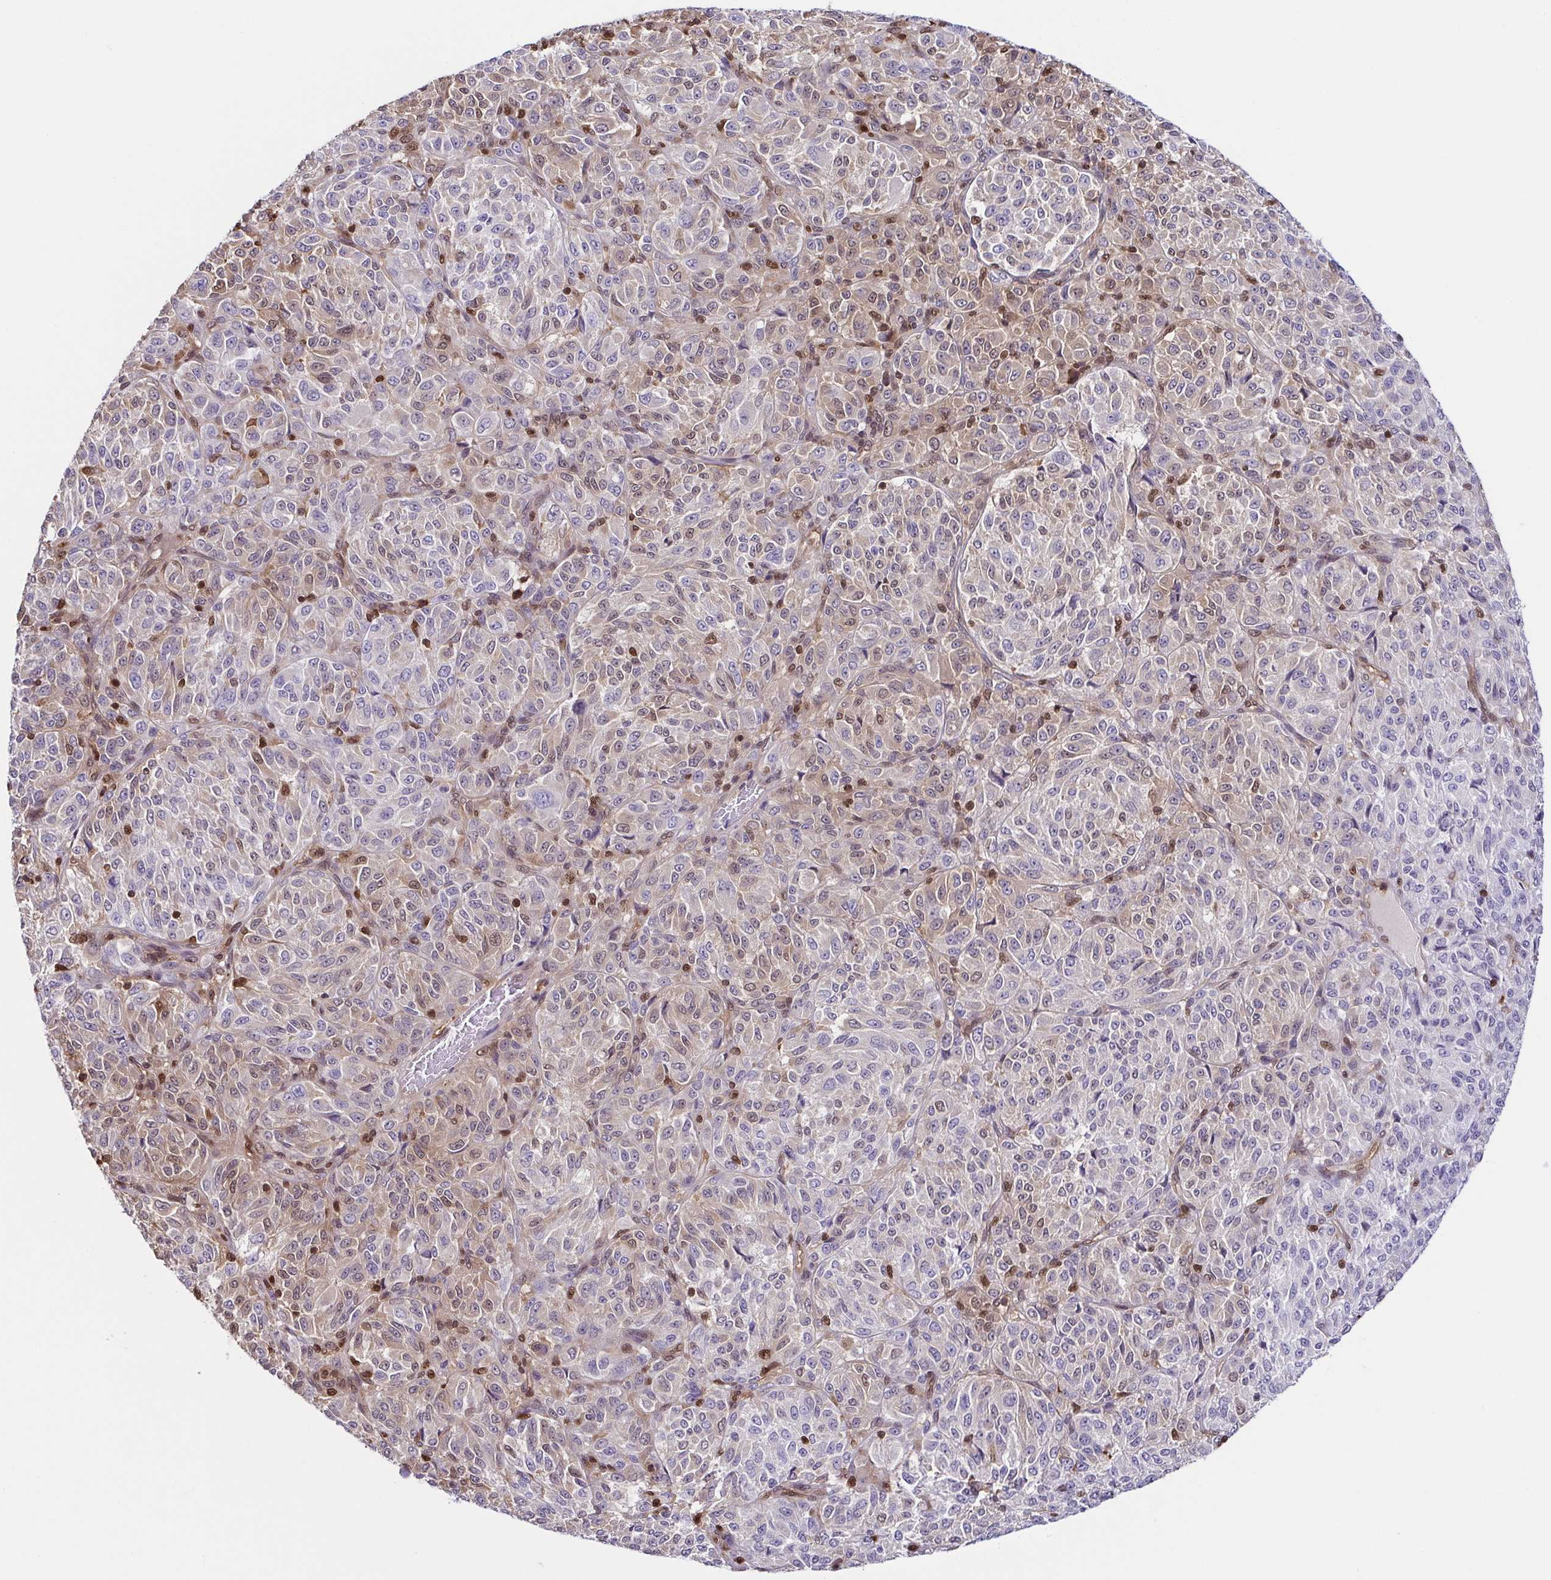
{"staining": {"intensity": "weak", "quantity": "<25%", "location": "cytoplasmic/membranous"}, "tissue": "melanoma", "cell_type": "Tumor cells", "image_type": "cancer", "snomed": [{"axis": "morphology", "description": "Malignant melanoma, Metastatic site"}, {"axis": "topography", "description": "Brain"}], "caption": "This is an IHC photomicrograph of human malignant melanoma (metastatic site). There is no positivity in tumor cells.", "gene": "PSMB9", "patient": {"sex": "female", "age": 56}}